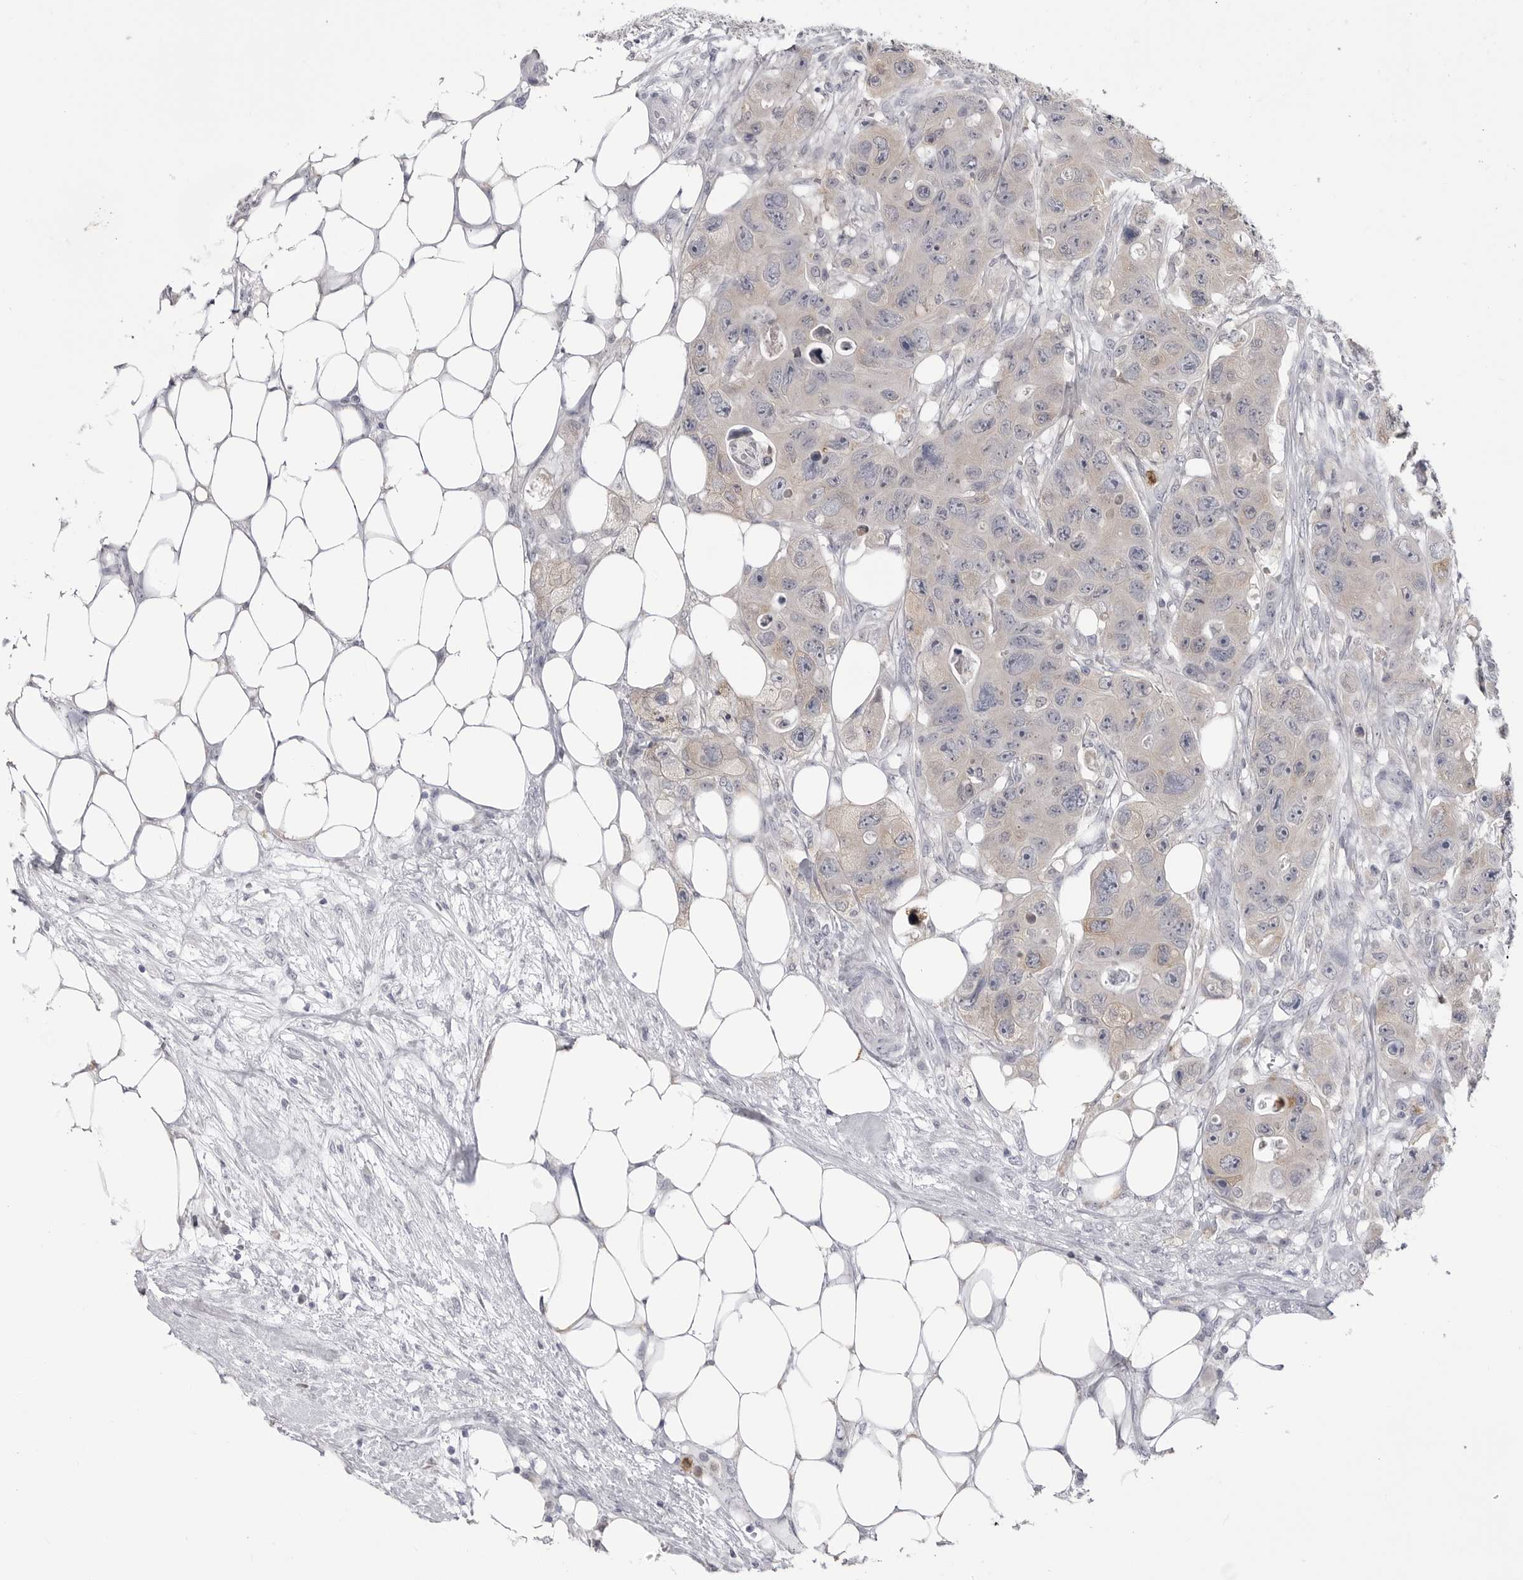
{"staining": {"intensity": "negative", "quantity": "none", "location": "none"}, "tissue": "colorectal cancer", "cell_type": "Tumor cells", "image_type": "cancer", "snomed": [{"axis": "morphology", "description": "Adenocarcinoma, NOS"}, {"axis": "topography", "description": "Colon"}], "caption": "Human colorectal cancer (adenocarcinoma) stained for a protein using IHC shows no staining in tumor cells.", "gene": "STAP2", "patient": {"sex": "female", "age": 46}}